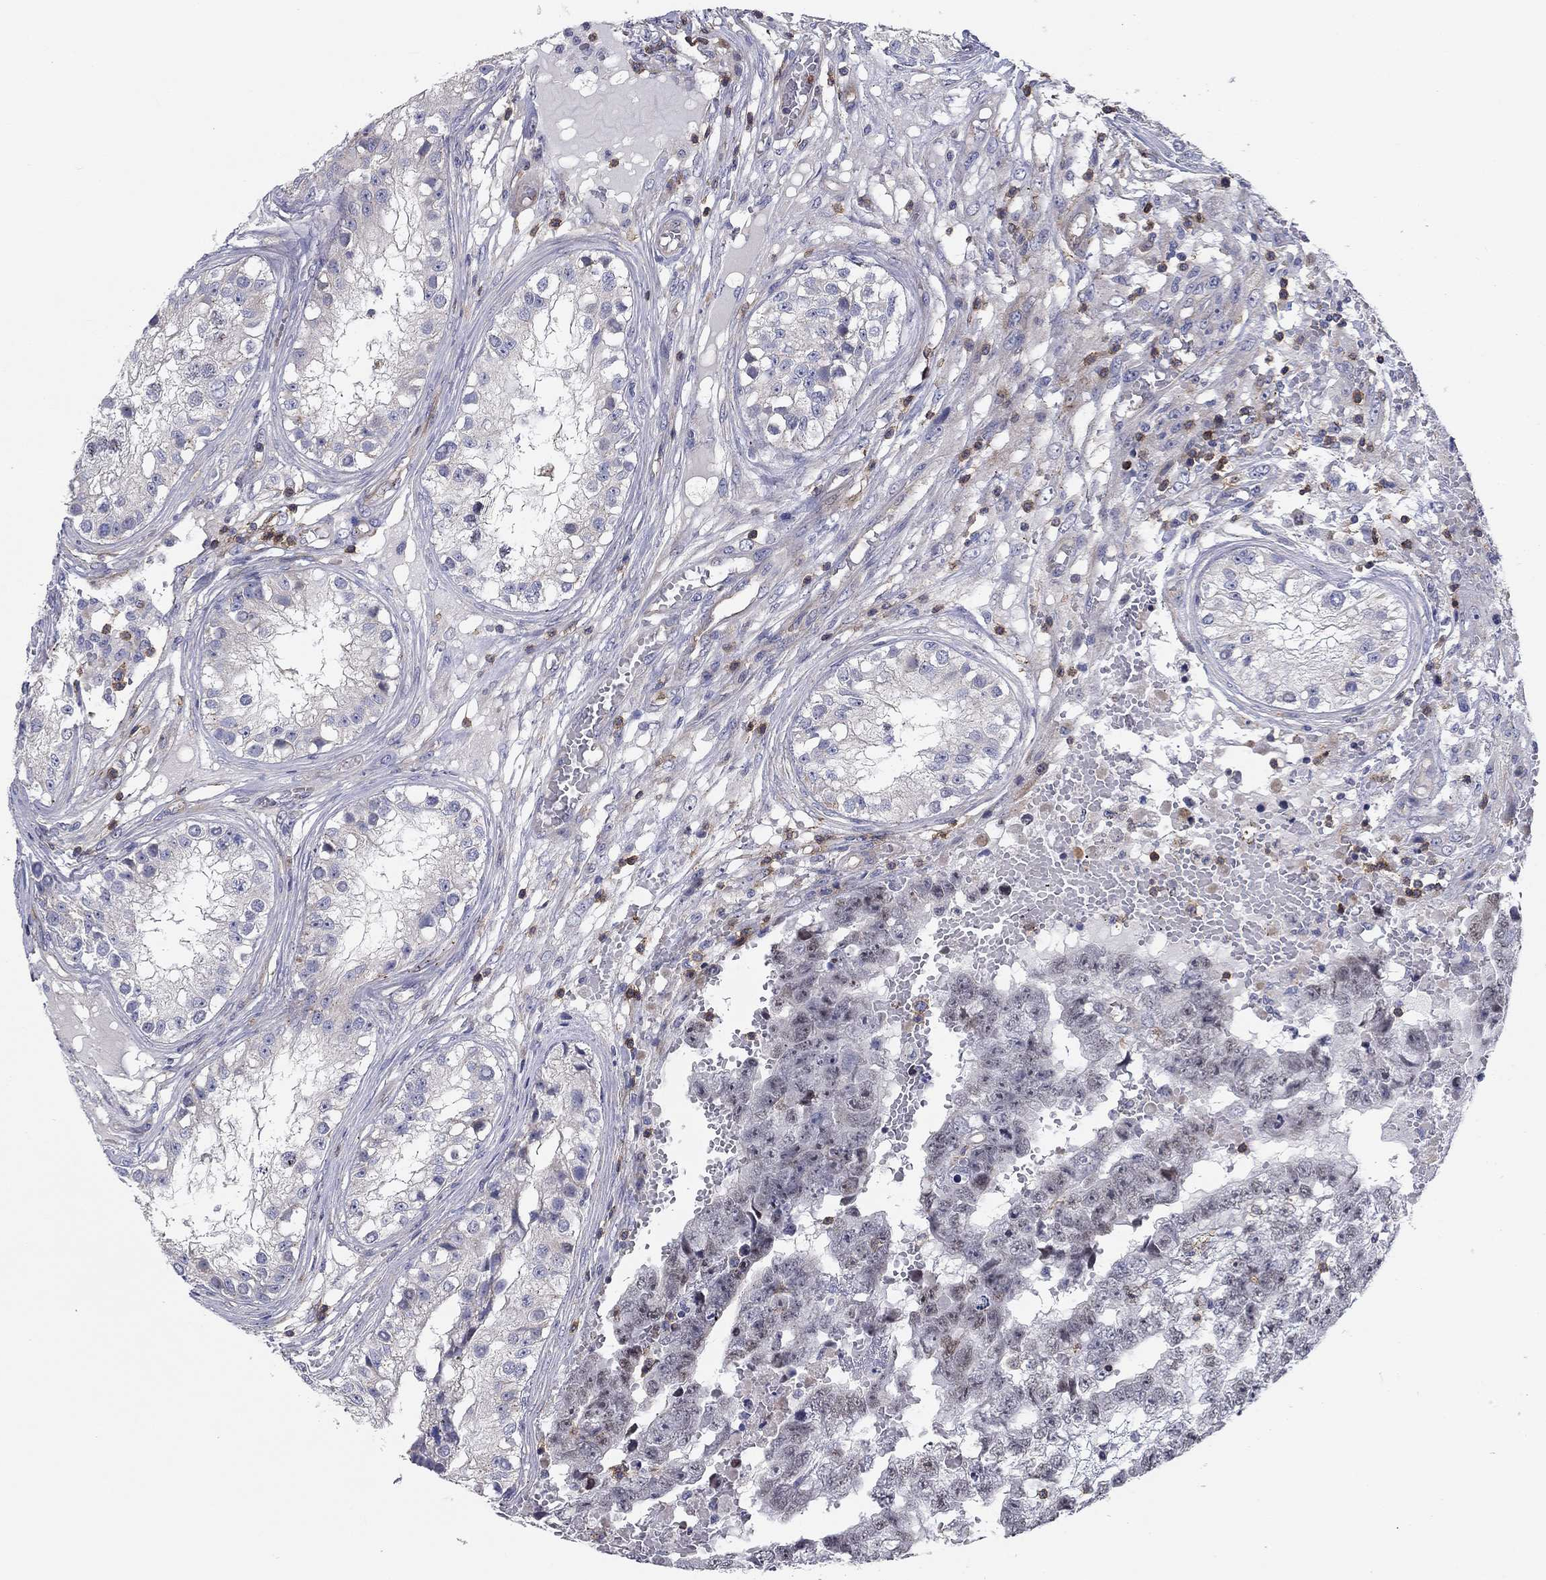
{"staining": {"intensity": "negative", "quantity": "none", "location": "none"}, "tissue": "testis cancer", "cell_type": "Tumor cells", "image_type": "cancer", "snomed": [{"axis": "morphology", "description": "Carcinoma, Embryonal, NOS"}, {"axis": "topography", "description": "Testis"}], "caption": "Embryonal carcinoma (testis) was stained to show a protein in brown. There is no significant expression in tumor cells.", "gene": "SIT1", "patient": {"sex": "male", "age": 25}}